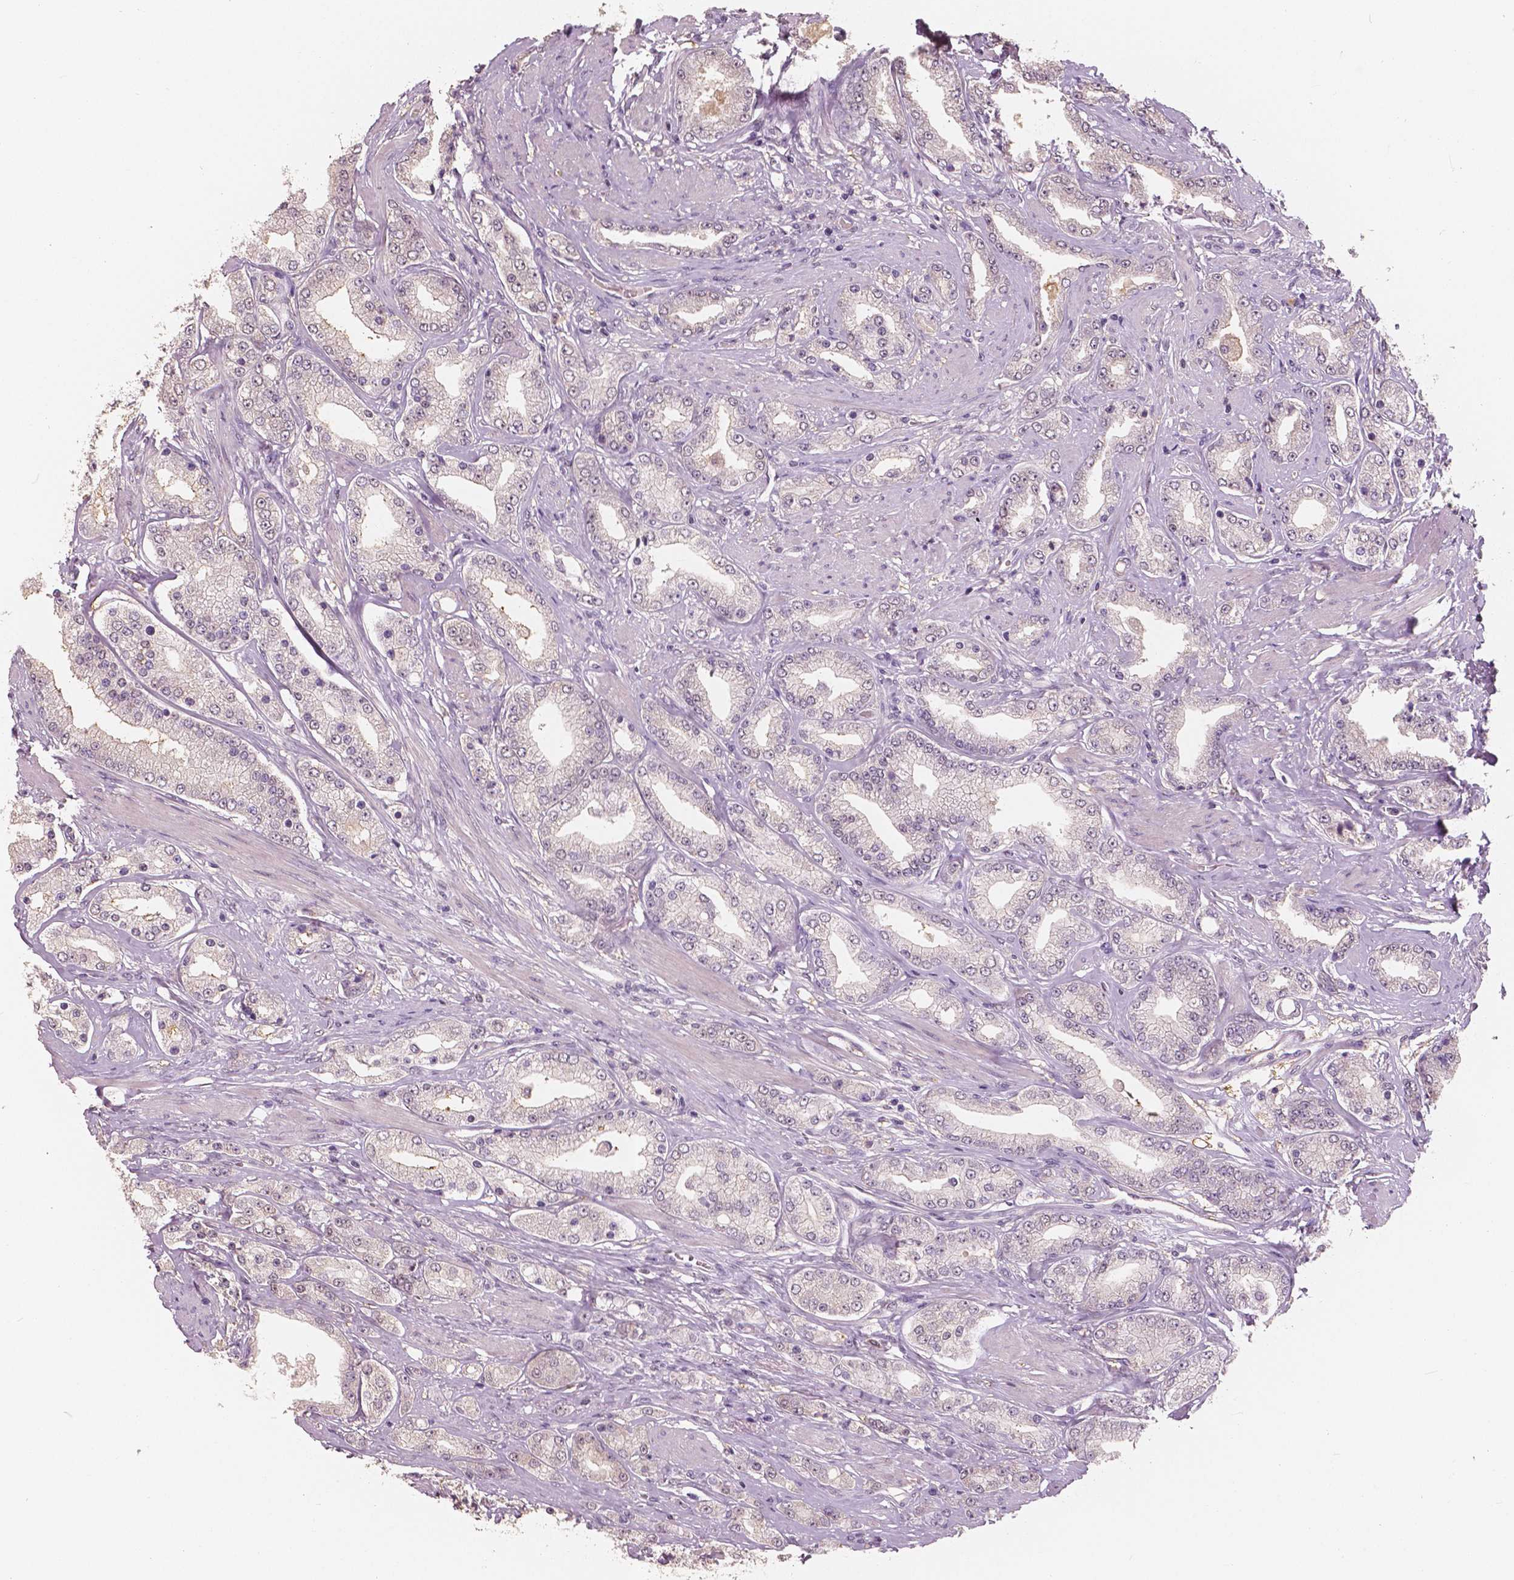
{"staining": {"intensity": "negative", "quantity": "none", "location": "none"}, "tissue": "prostate cancer", "cell_type": "Tumor cells", "image_type": "cancer", "snomed": [{"axis": "morphology", "description": "Adenocarcinoma, High grade"}, {"axis": "topography", "description": "Prostate"}], "caption": "DAB immunohistochemical staining of adenocarcinoma (high-grade) (prostate) exhibits no significant staining in tumor cells. (DAB (3,3'-diaminobenzidine) IHC, high magnification).", "gene": "SAT2", "patient": {"sex": "male", "age": 67}}